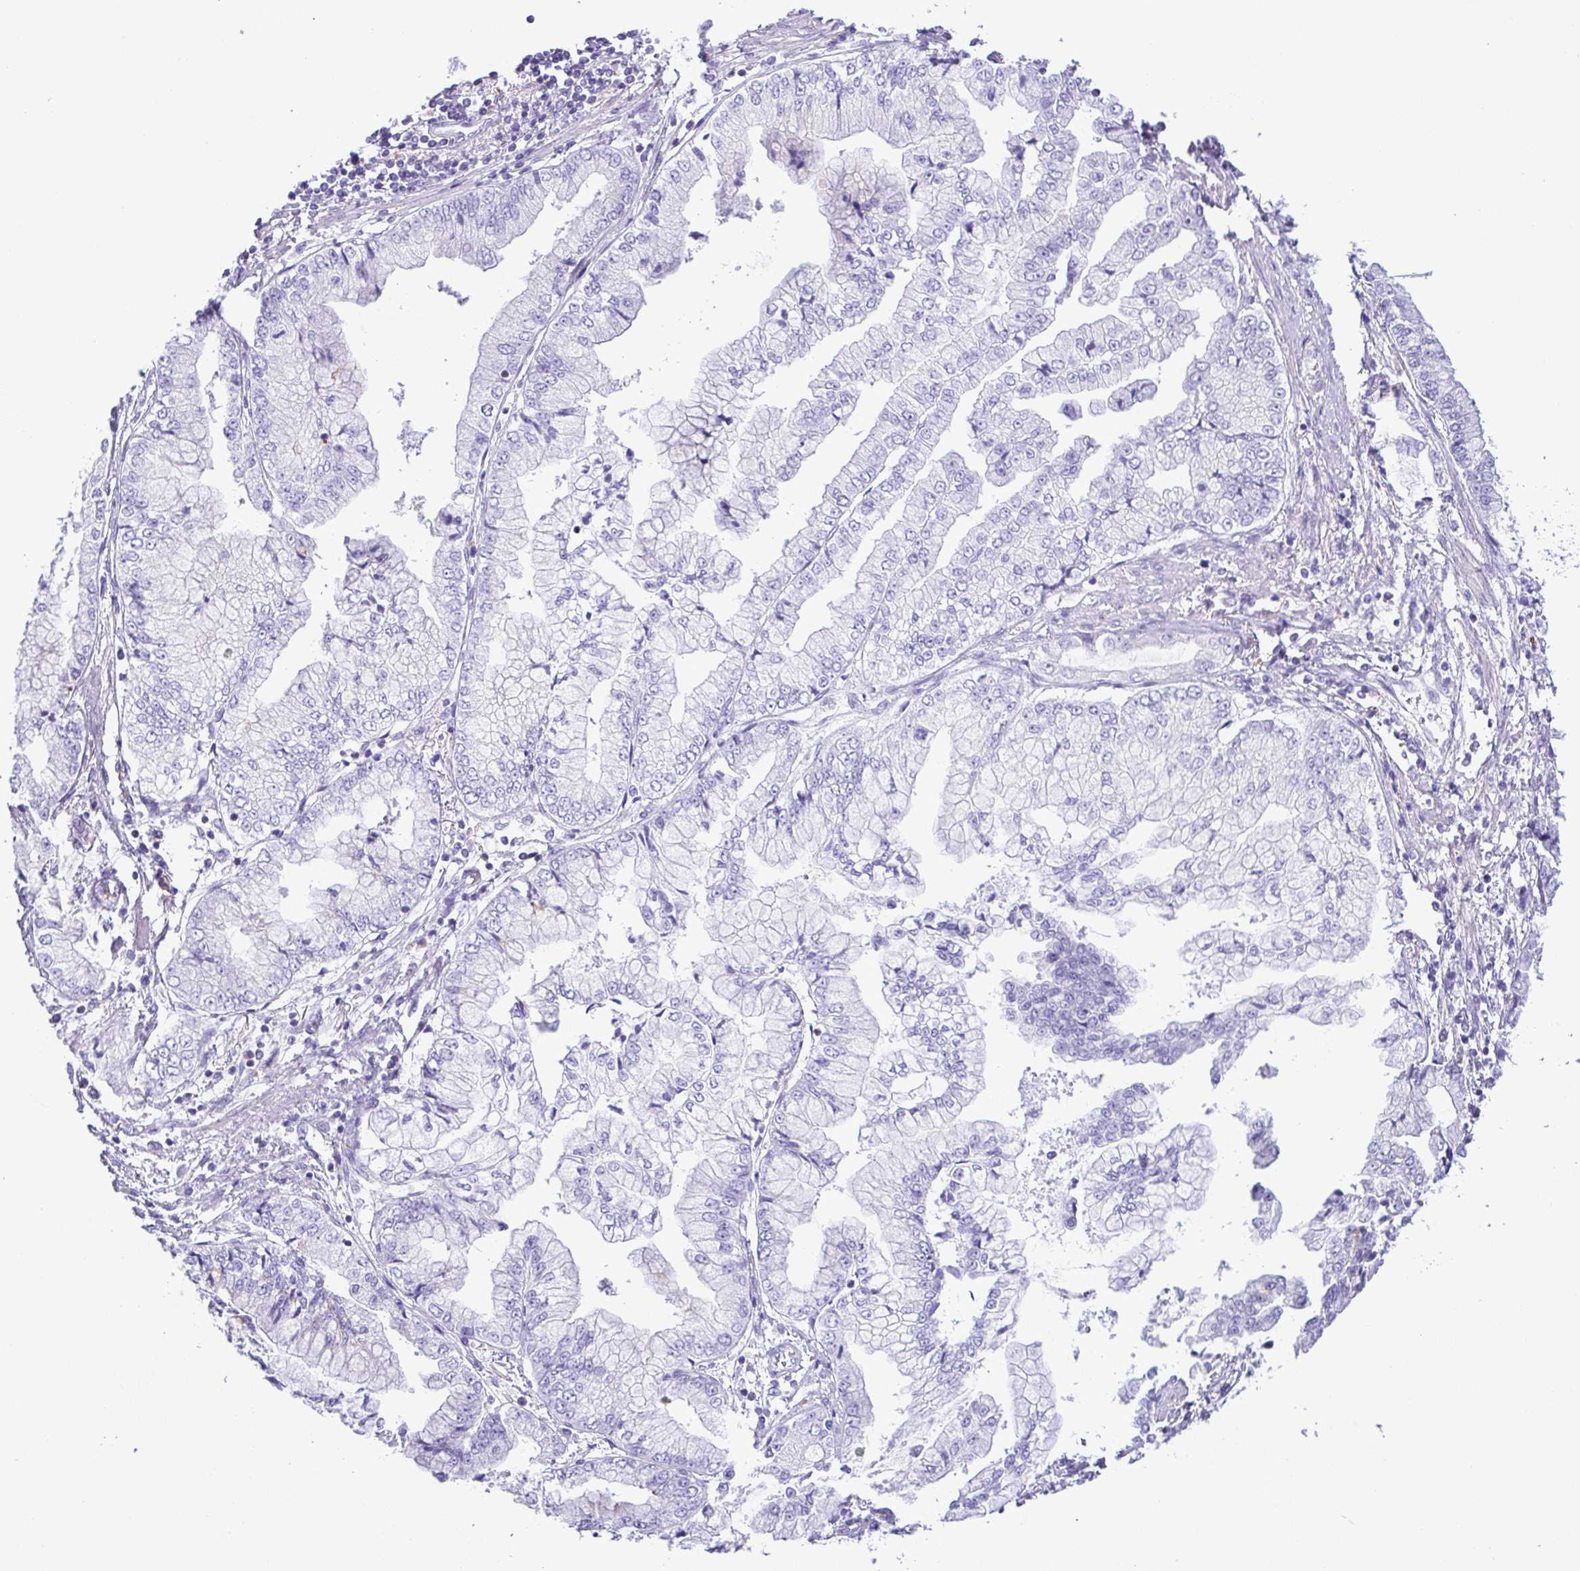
{"staining": {"intensity": "negative", "quantity": "none", "location": "none"}, "tissue": "stomach cancer", "cell_type": "Tumor cells", "image_type": "cancer", "snomed": [{"axis": "morphology", "description": "Adenocarcinoma, NOS"}, {"axis": "topography", "description": "Stomach, upper"}], "caption": "High power microscopy micrograph of an immunohistochemistry (IHC) histopathology image of stomach cancer (adenocarcinoma), revealing no significant staining in tumor cells.", "gene": "GPR182", "patient": {"sex": "female", "age": 74}}